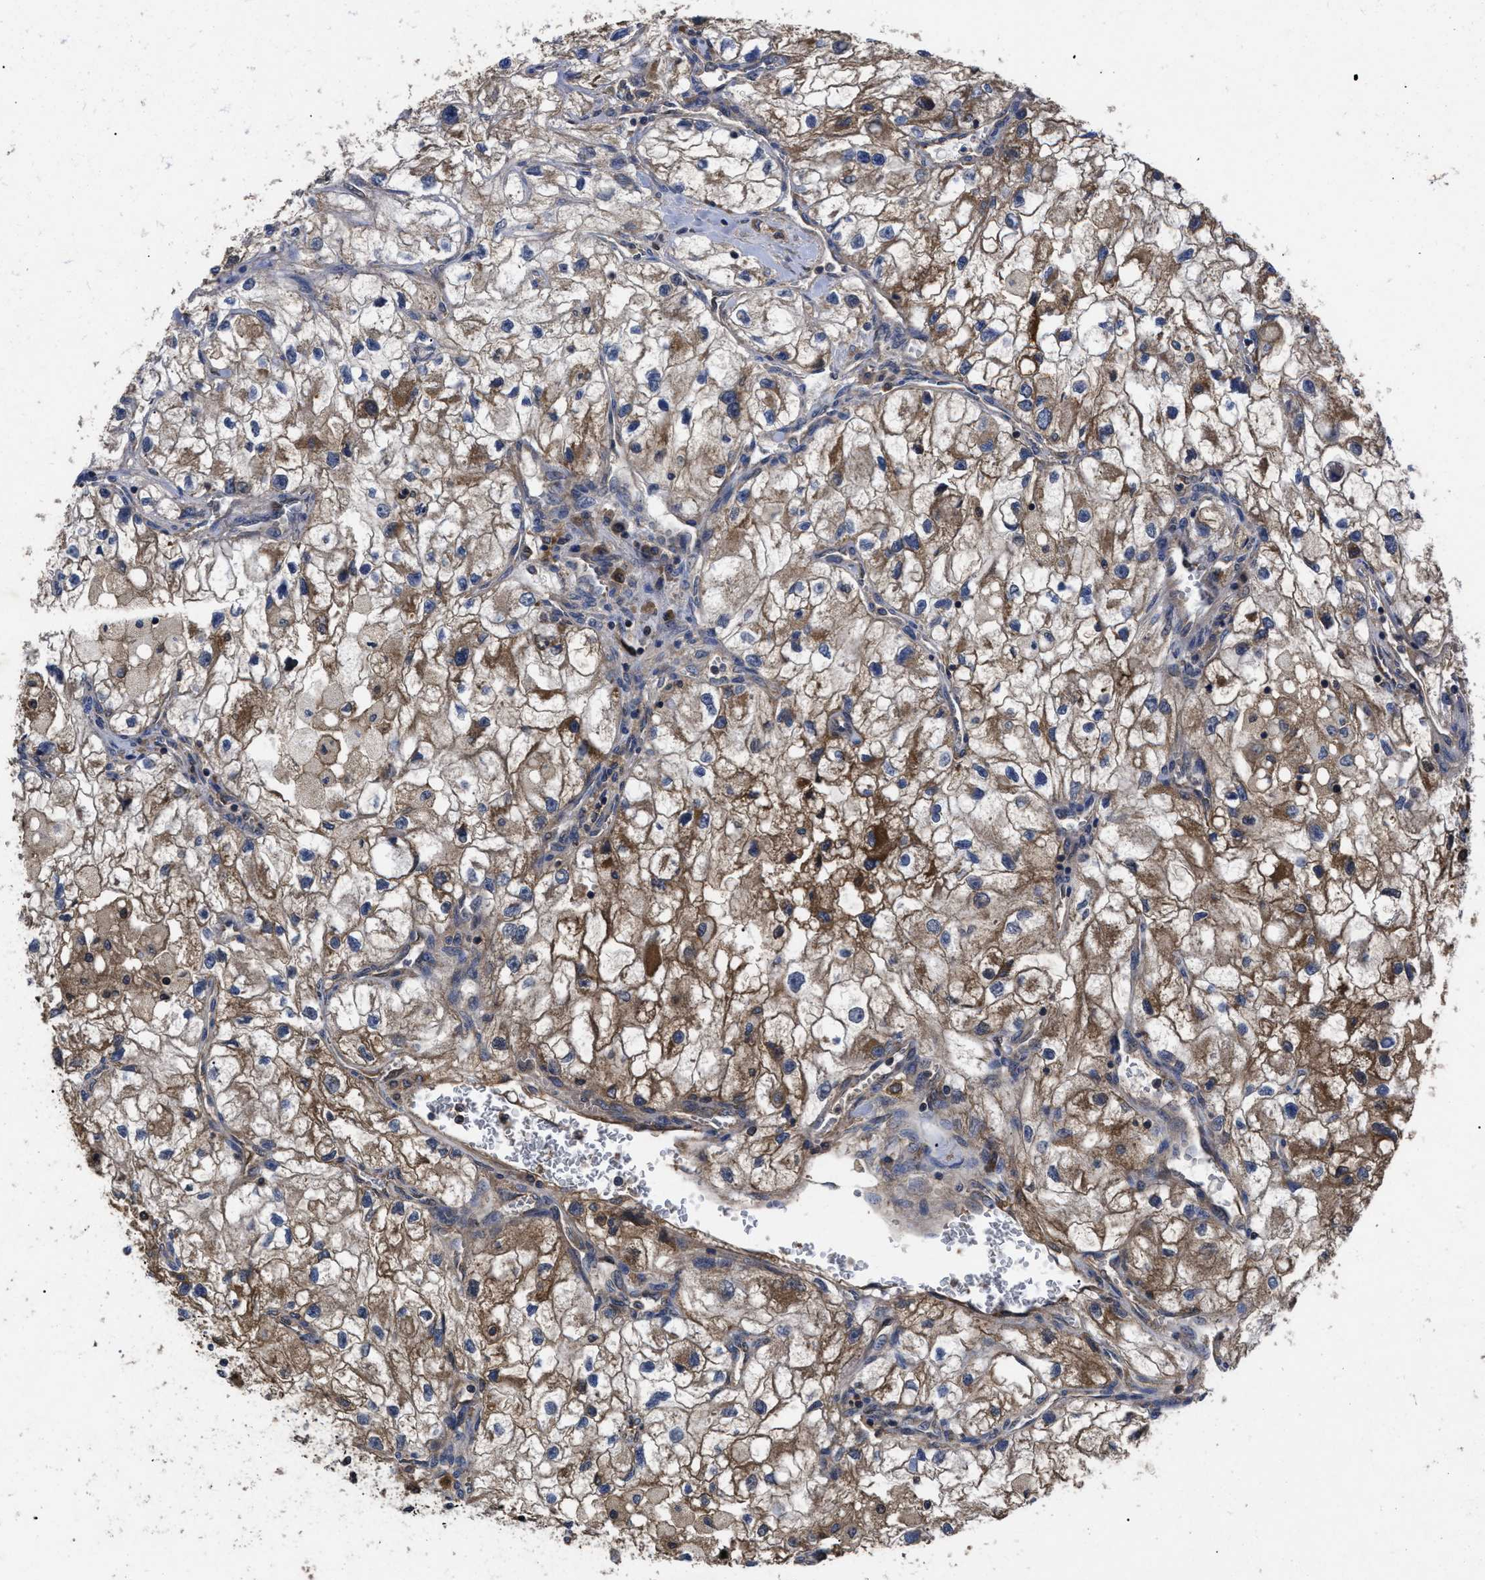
{"staining": {"intensity": "moderate", "quantity": "25%-75%", "location": "cytoplasmic/membranous"}, "tissue": "renal cancer", "cell_type": "Tumor cells", "image_type": "cancer", "snomed": [{"axis": "morphology", "description": "Adenocarcinoma, NOS"}, {"axis": "topography", "description": "Kidney"}], "caption": "Immunohistochemical staining of human renal adenocarcinoma reveals medium levels of moderate cytoplasmic/membranous expression in about 25%-75% of tumor cells. Immunohistochemistry (ihc) stains the protein in brown and the nuclei are stained blue.", "gene": "LRRC3", "patient": {"sex": "female", "age": 70}}